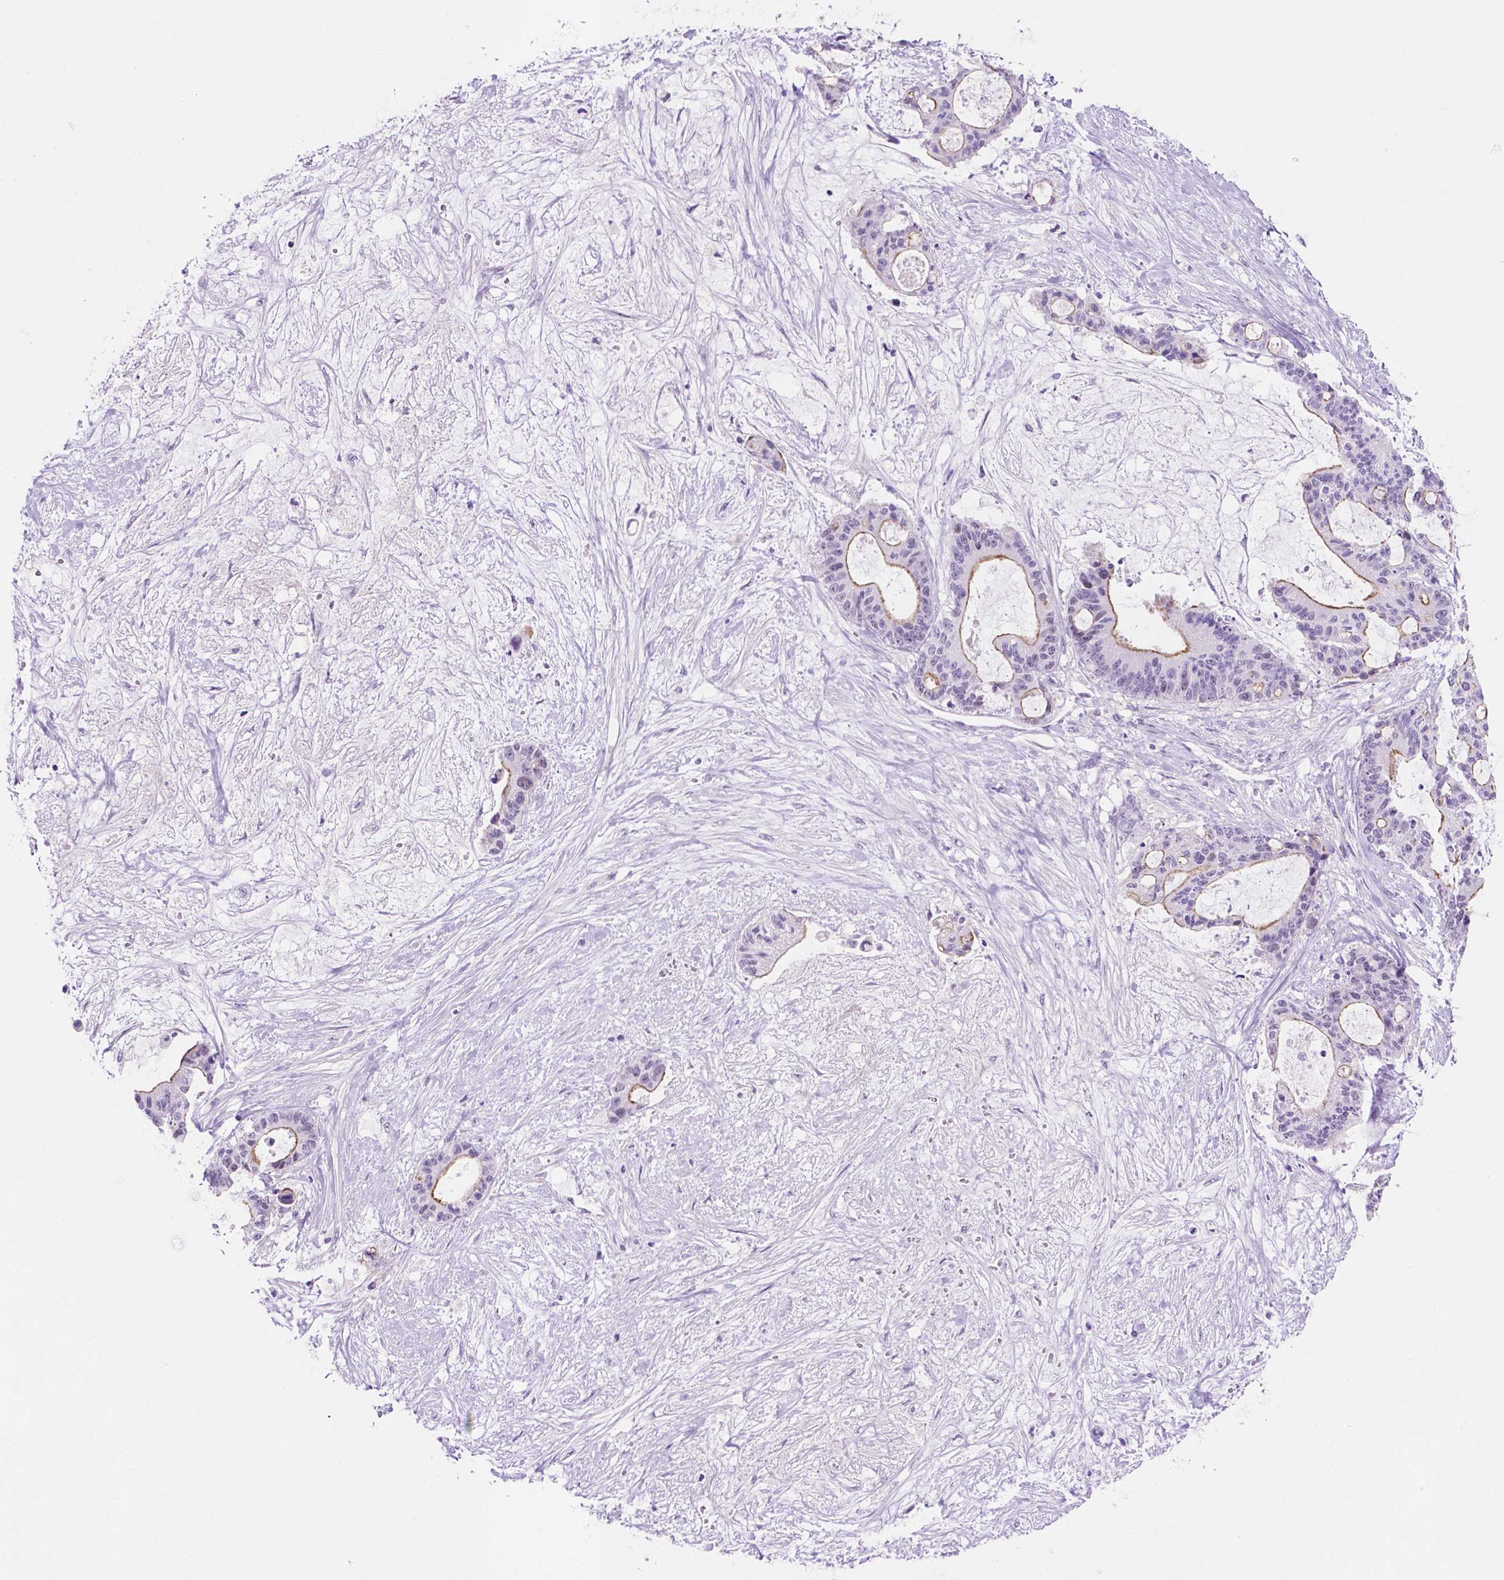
{"staining": {"intensity": "negative", "quantity": "none", "location": "none"}, "tissue": "liver cancer", "cell_type": "Tumor cells", "image_type": "cancer", "snomed": [{"axis": "morphology", "description": "Normal tissue, NOS"}, {"axis": "morphology", "description": "Cholangiocarcinoma"}, {"axis": "topography", "description": "Liver"}, {"axis": "topography", "description": "Peripheral nerve tissue"}], "caption": "The micrograph shows no significant positivity in tumor cells of cholangiocarcinoma (liver).", "gene": "ACY3", "patient": {"sex": "female", "age": 73}}